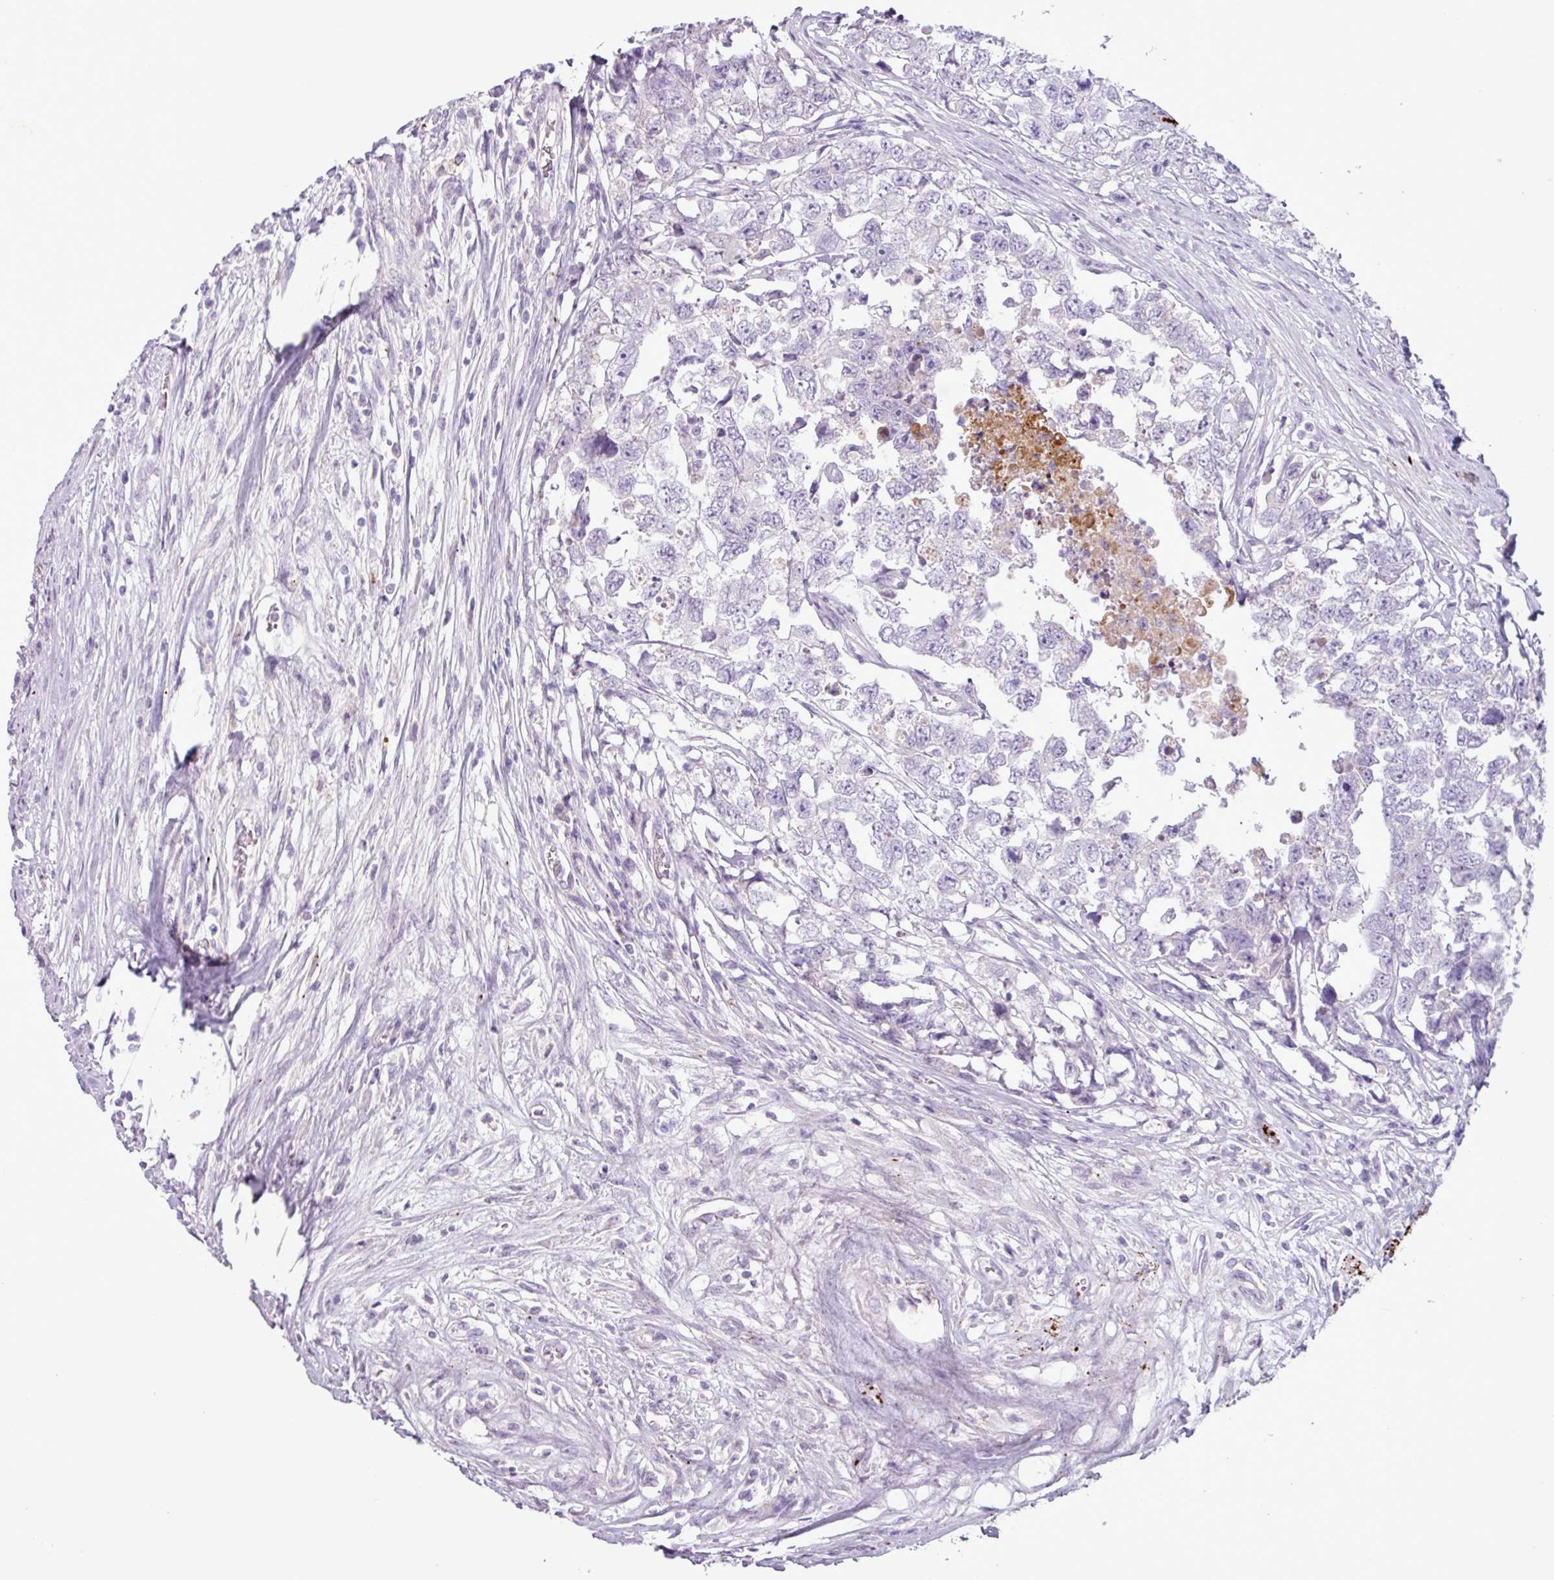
{"staining": {"intensity": "negative", "quantity": "none", "location": "none"}, "tissue": "testis cancer", "cell_type": "Tumor cells", "image_type": "cancer", "snomed": [{"axis": "morphology", "description": "Carcinoma, Embryonal, NOS"}, {"axis": "topography", "description": "Testis"}], "caption": "Human testis cancer (embryonal carcinoma) stained for a protein using immunohistochemistry shows no positivity in tumor cells.", "gene": "C4B", "patient": {"sex": "male", "age": 22}}